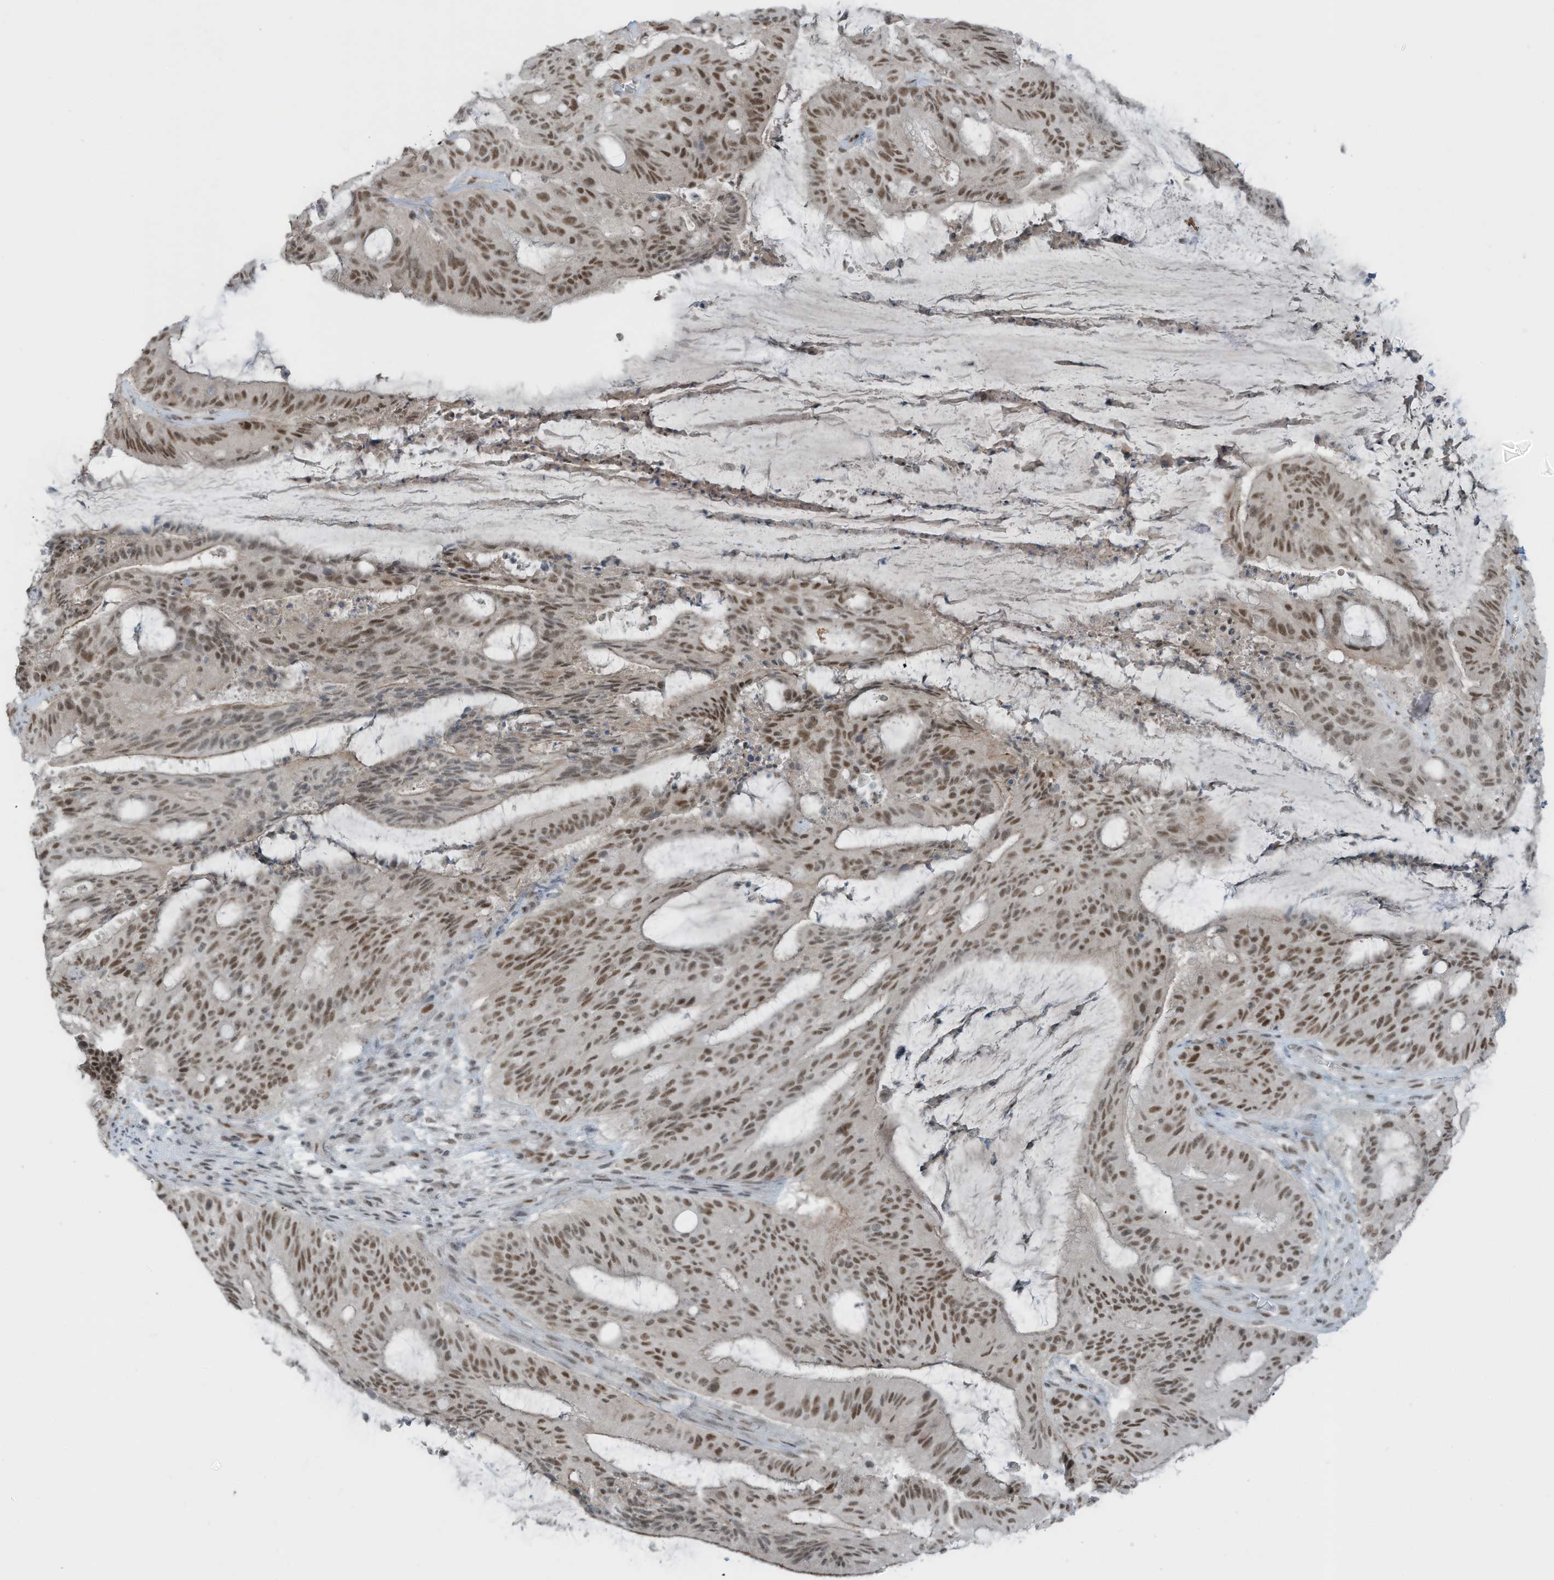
{"staining": {"intensity": "moderate", "quantity": ">75%", "location": "nuclear"}, "tissue": "liver cancer", "cell_type": "Tumor cells", "image_type": "cancer", "snomed": [{"axis": "morphology", "description": "Normal tissue, NOS"}, {"axis": "morphology", "description": "Cholangiocarcinoma"}, {"axis": "topography", "description": "Liver"}, {"axis": "topography", "description": "Peripheral nerve tissue"}], "caption": "A brown stain shows moderate nuclear expression of a protein in human liver cancer tumor cells.", "gene": "WRNIP1", "patient": {"sex": "female", "age": 73}}